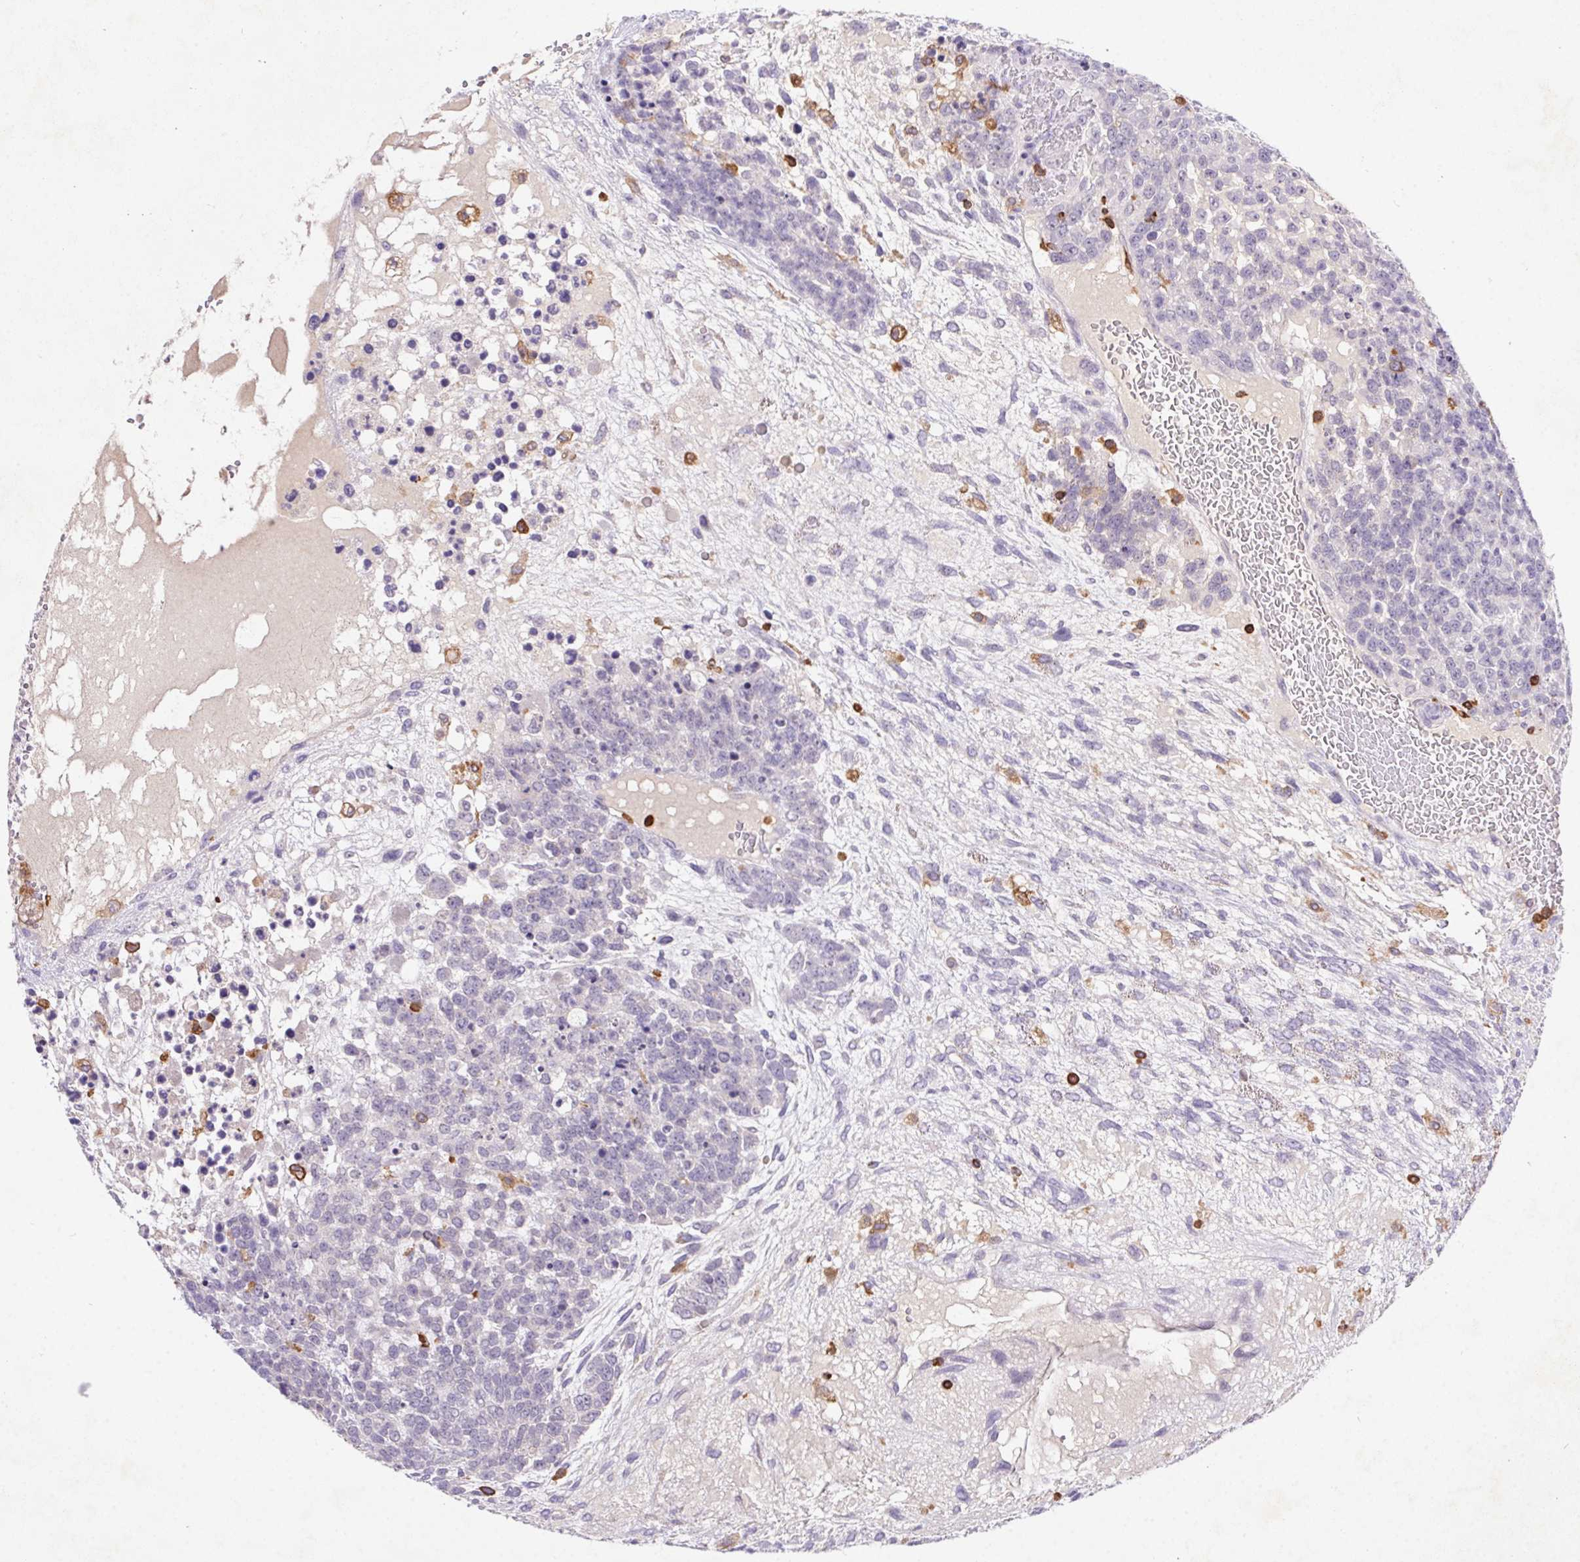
{"staining": {"intensity": "negative", "quantity": "none", "location": "none"}, "tissue": "testis cancer", "cell_type": "Tumor cells", "image_type": "cancer", "snomed": [{"axis": "morphology", "description": "Carcinoma, Embryonal, NOS"}, {"axis": "topography", "description": "Testis"}], "caption": "DAB immunohistochemical staining of human embryonal carcinoma (testis) exhibits no significant staining in tumor cells. Nuclei are stained in blue.", "gene": "APBB1IP", "patient": {"sex": "male", "age": 23}}